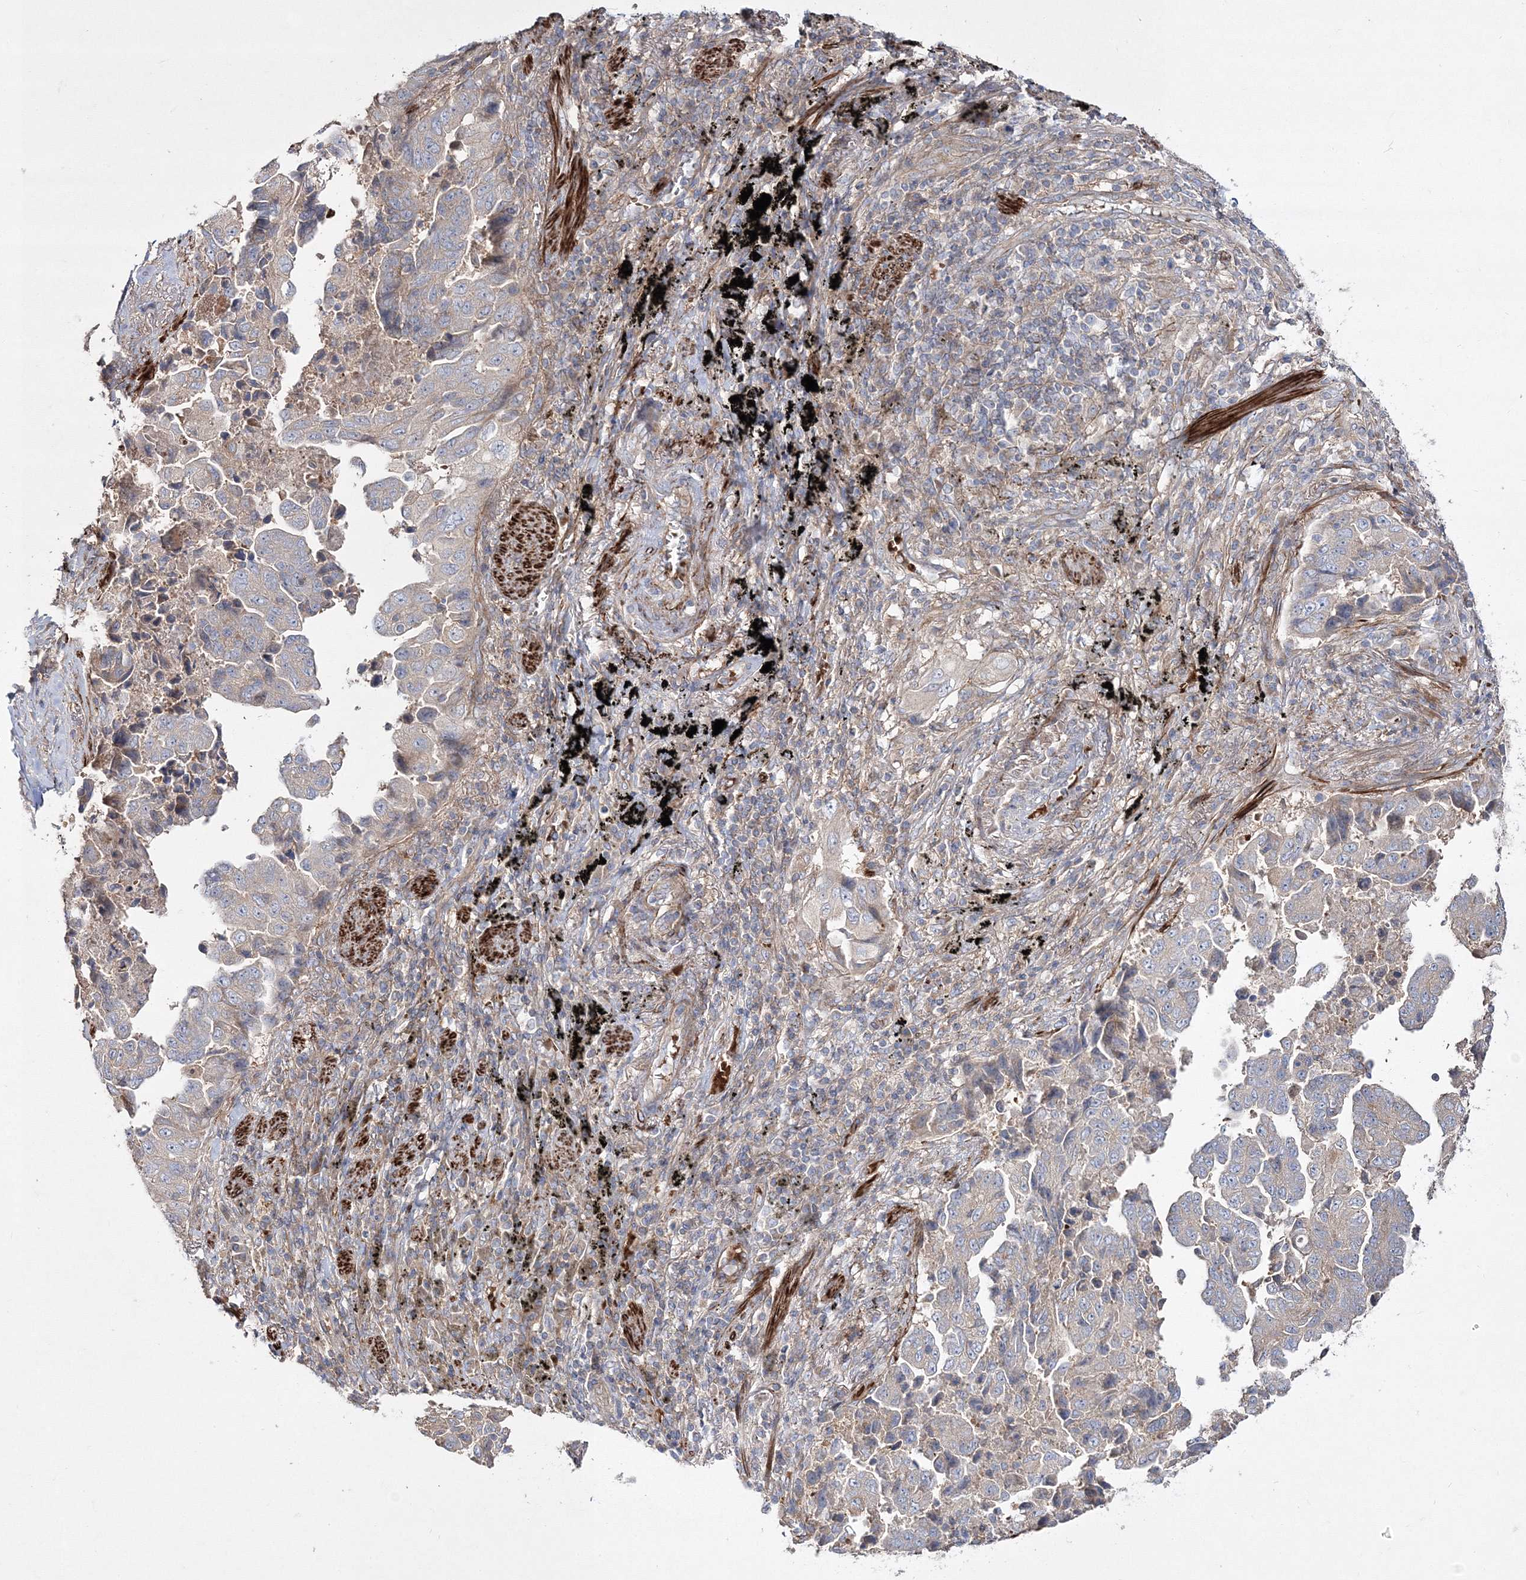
{"staining": {"intensity": "weak", "quantity": "25%-75%", "location": "cytoplasmic/membranous"}, "tissue": "lung cancer", "cell_type": "Tumor cells", "image_type": "cancer", "snomed": [{"axis": "morphology", "description": "Adenocarcinoma, NOS"}, {"axis": "topography", "description": "Lung"}], "caption": "IHC of lung cancer (adenocarcinoma) reveals low levels of weak cytoplasmic/membranous expression in about 25%-75% of tumor cells.", "gene": "ZSWIM6", "patient": {"sex": "female", "age": 51}}